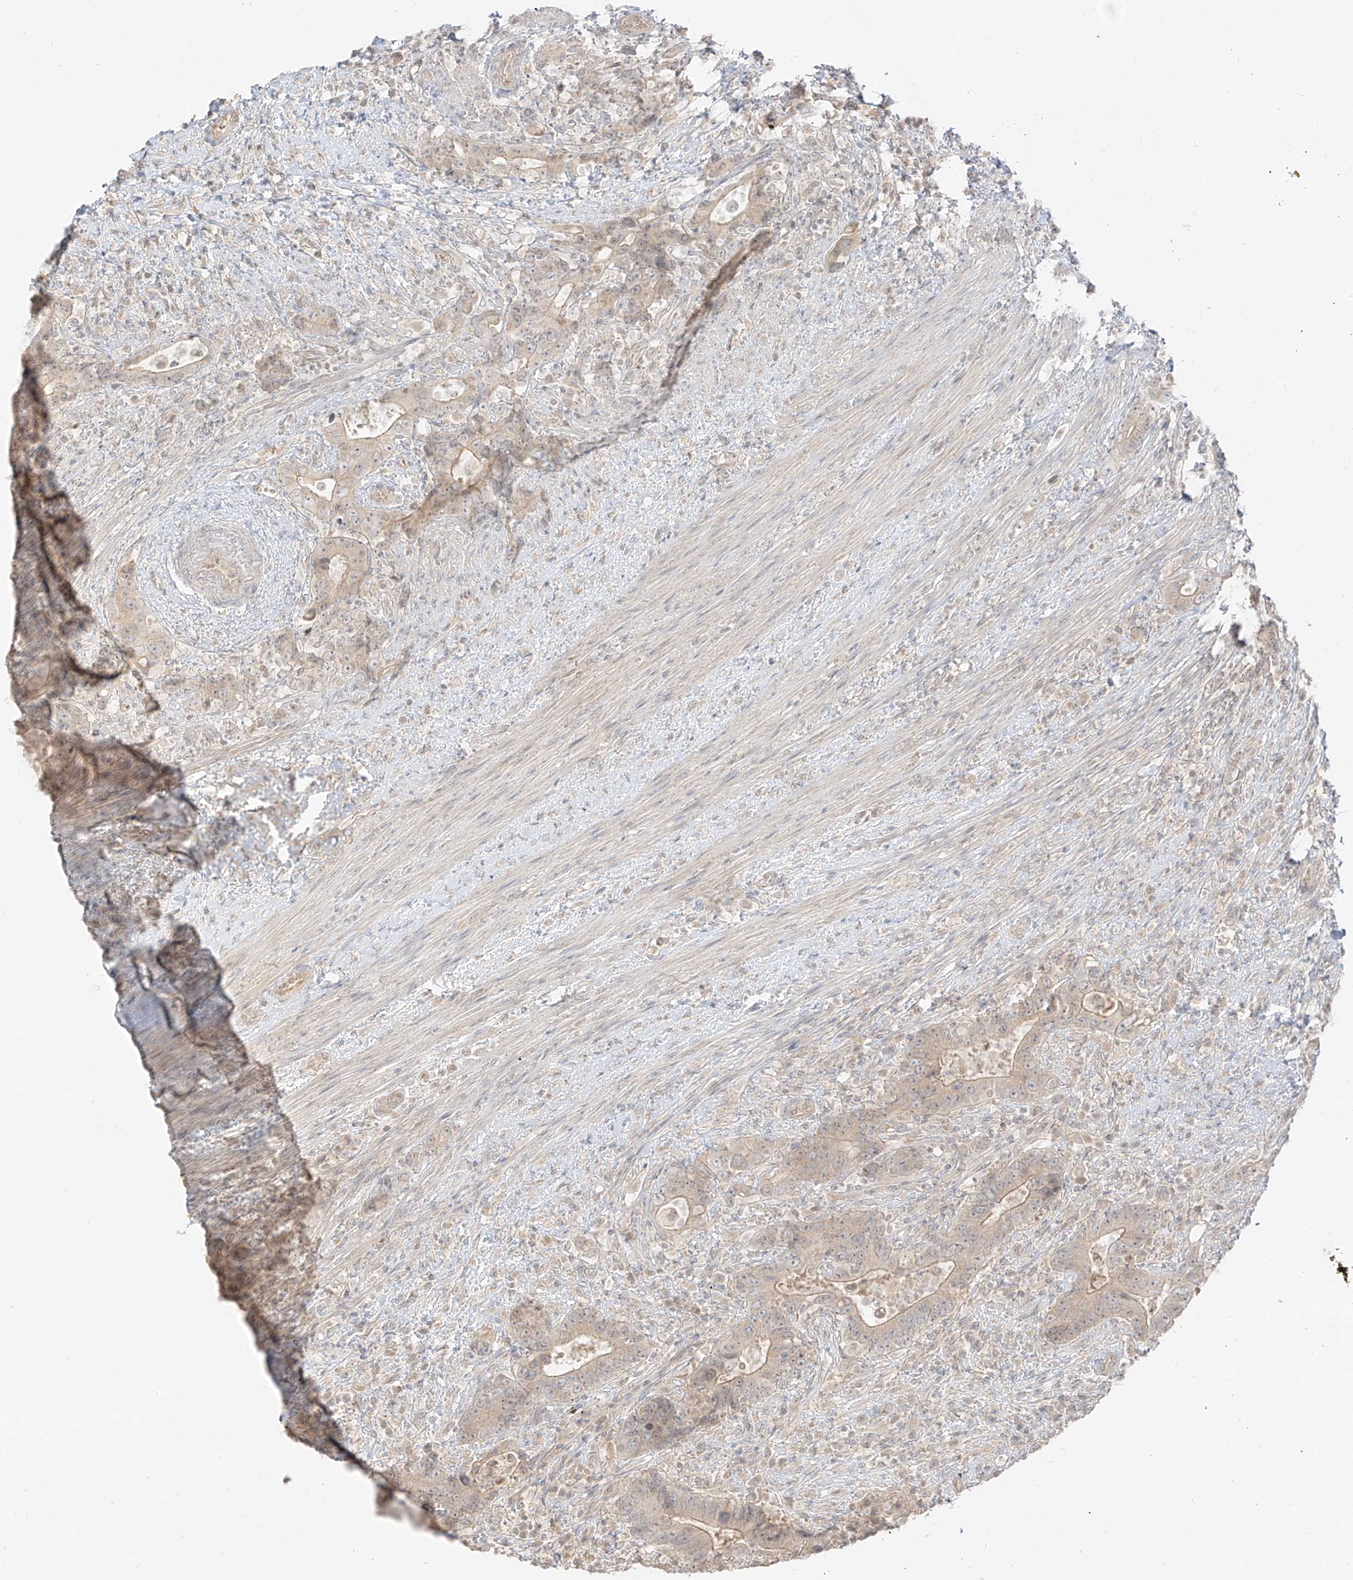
{"staining": {"intensity": "weak", "quantity": "<25%", "location": "cytoplasmic/membranous"}, "tissue": "colorectal cancer", "cell_type": "Tumor cells", "image_type": "cancer", "snomed": [{"axis": "morphology", "description": "Adenocarcinoma, NOS"}, {"axis": "topography", "description": "Colon"}], "caption": "Immunohistochemistry (IHC) photomicrograph of human colorectal cancer (adenocarcinoma) stained for a protein (brown), which reveals no positivity in tumor cells.", "gene": "LIPT1", "patient": {"sex": "female", "age": 75}}